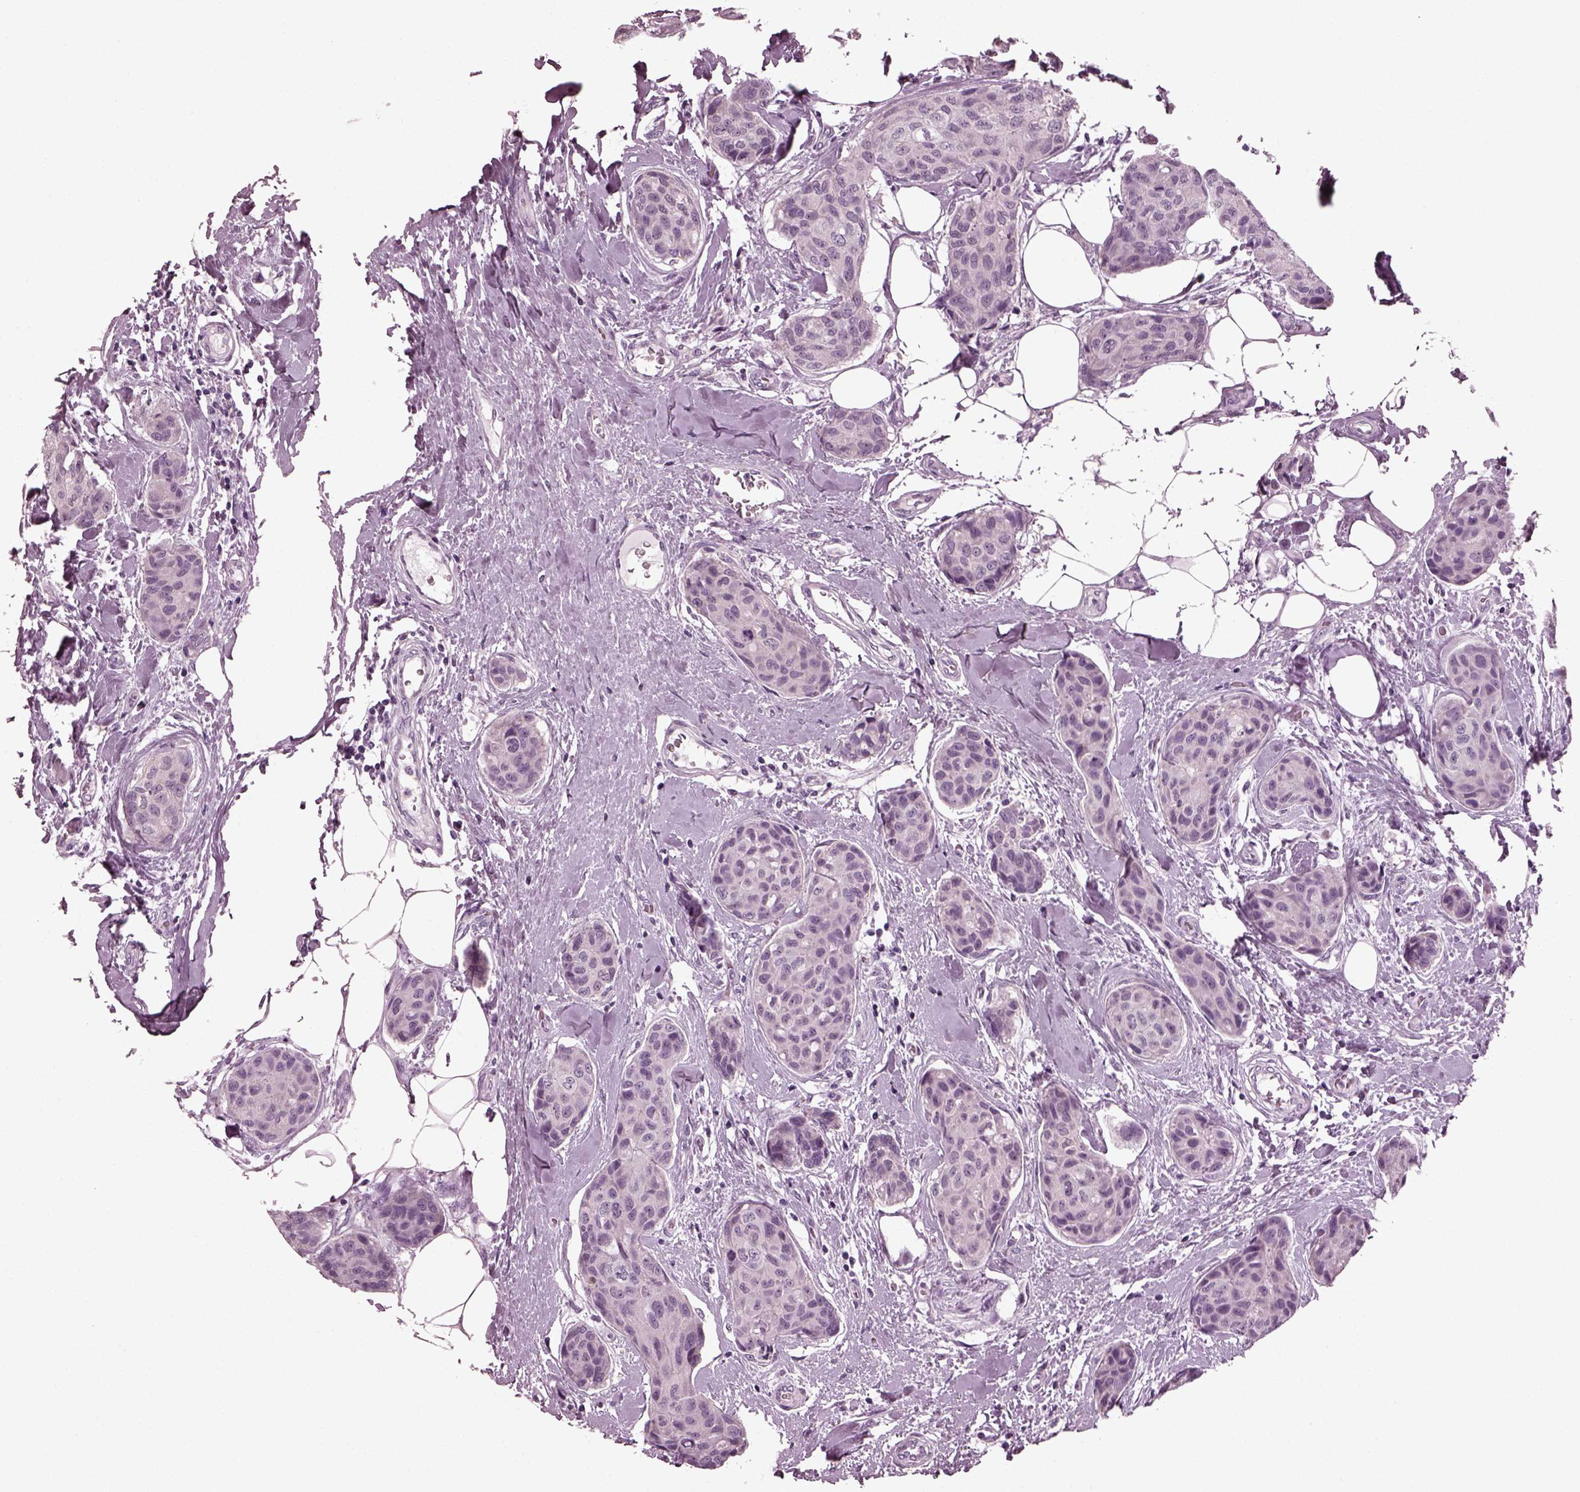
{"staining": {"intensity": "negative", "quantity": "none", "location": "none"}, "tissue": "breast cancer", "cell_type": "Tumor cells", "image_type": "cancer", "snomed": [{"axis": "morphology", "description": "Duct carcinoma"}, {"axis": "topography", "description": "Breast"}], "caption": "A high-resolution histopathology image shows immunohistochemistry staining of breast cancer (invasive ductal carcinoma), which exhibits no significant staining in tumor cells.", "gene": "SLC6A17", "patient": {"sex": "female", "age": 80}}